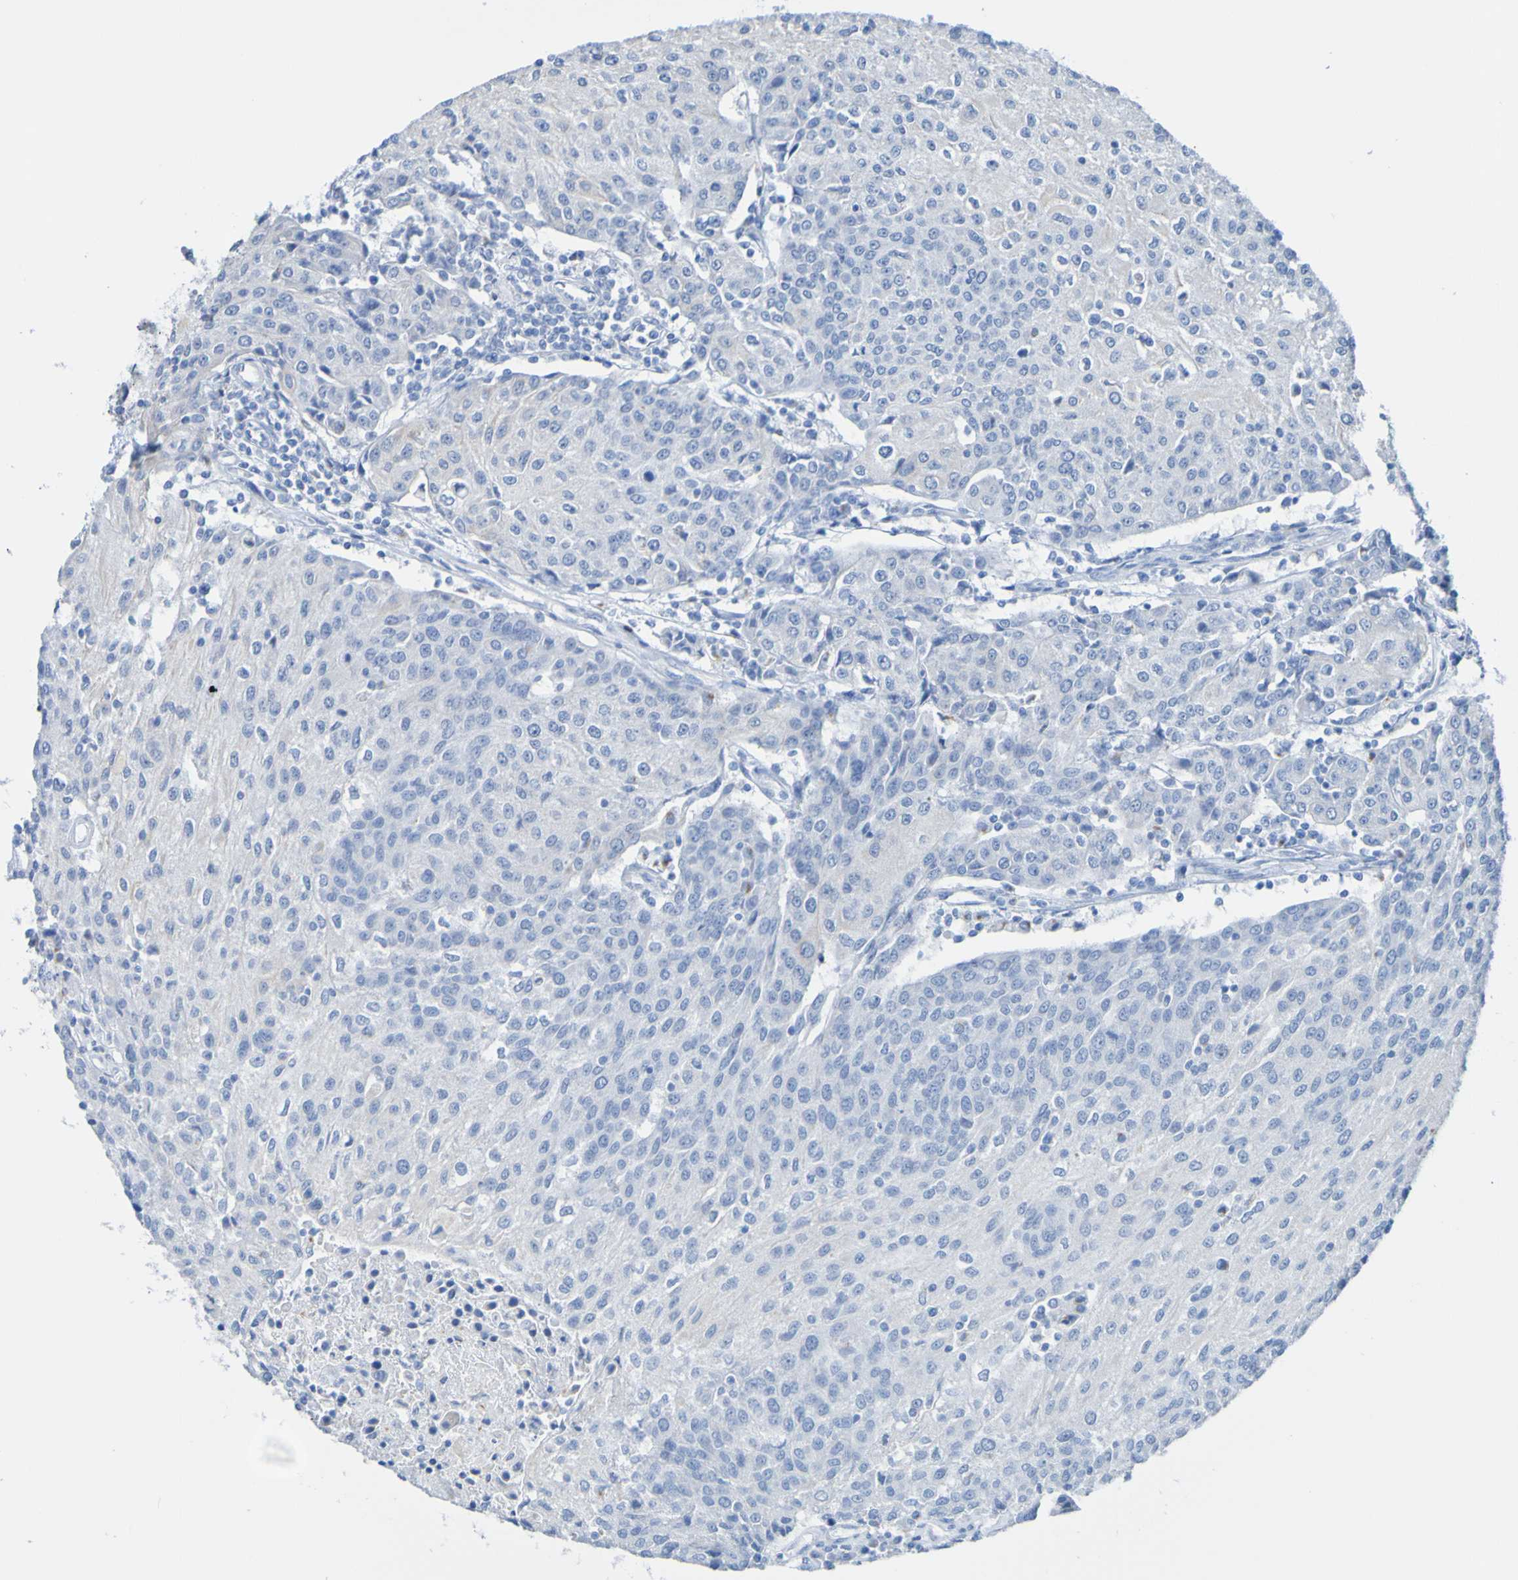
{"staining": {"intensity": "negative", "quantity": "none", "location": "none"}, "tissue": "urothelial cancer", "cell_type": "Tumor cells", "image_type": "cancer", "snomed": [{"axis": "morphology", "description": "Urothelial carcinoma, High grade"}, {"axis": "topography", "description": "Urinary bladder"}], "caption": "High power microscopy micrograph of an IHC histopathology image of urothelial carcinoma (high-grade), revealing no significant staining in tumor cells.", "gene": "ACMSD", "patient": {"sex": "female", "age": 85}}